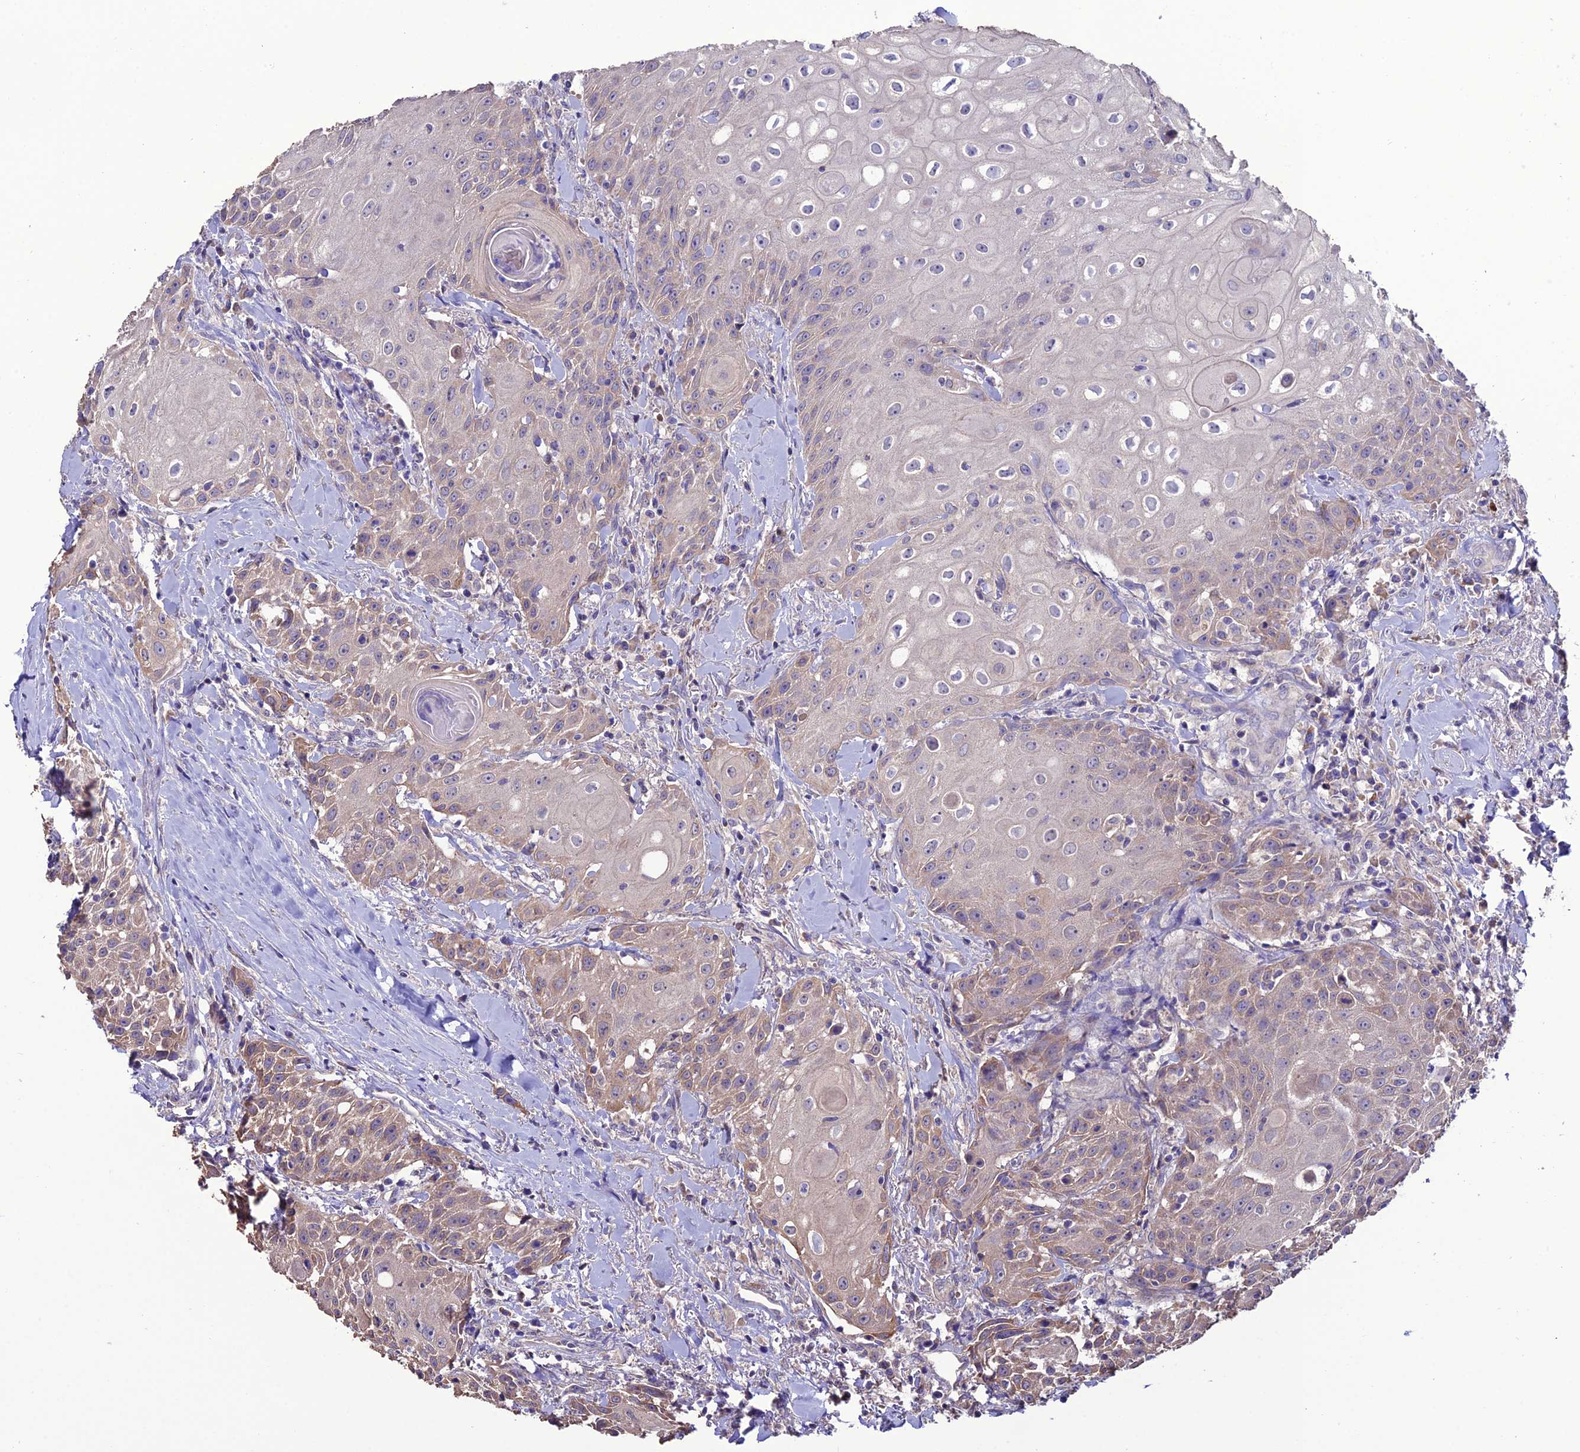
{"staining": {"intensity": "weak", "quantity": "<25%", "location": "cytoplasmic/membranous"}, "tissue": "head and neck cancer", "cell_type": "Tumor cells", "image_type": "cancer", "snomed": [{"axis": "morphology", "description": "Squamous cell carcinoma, NOS"}, {"axis": "topography", "description": "Oral tissue"}, {"axis": "topography", "description": "Head-Neck"}], "caption": "The immunohistochemistry (IHC) histopathology image has no significant expression in tumor cells of head and neck squamous cell carcinoma tissue.", "gene": "HOGA1", "patient": {"sex": "female", "age": 82}}